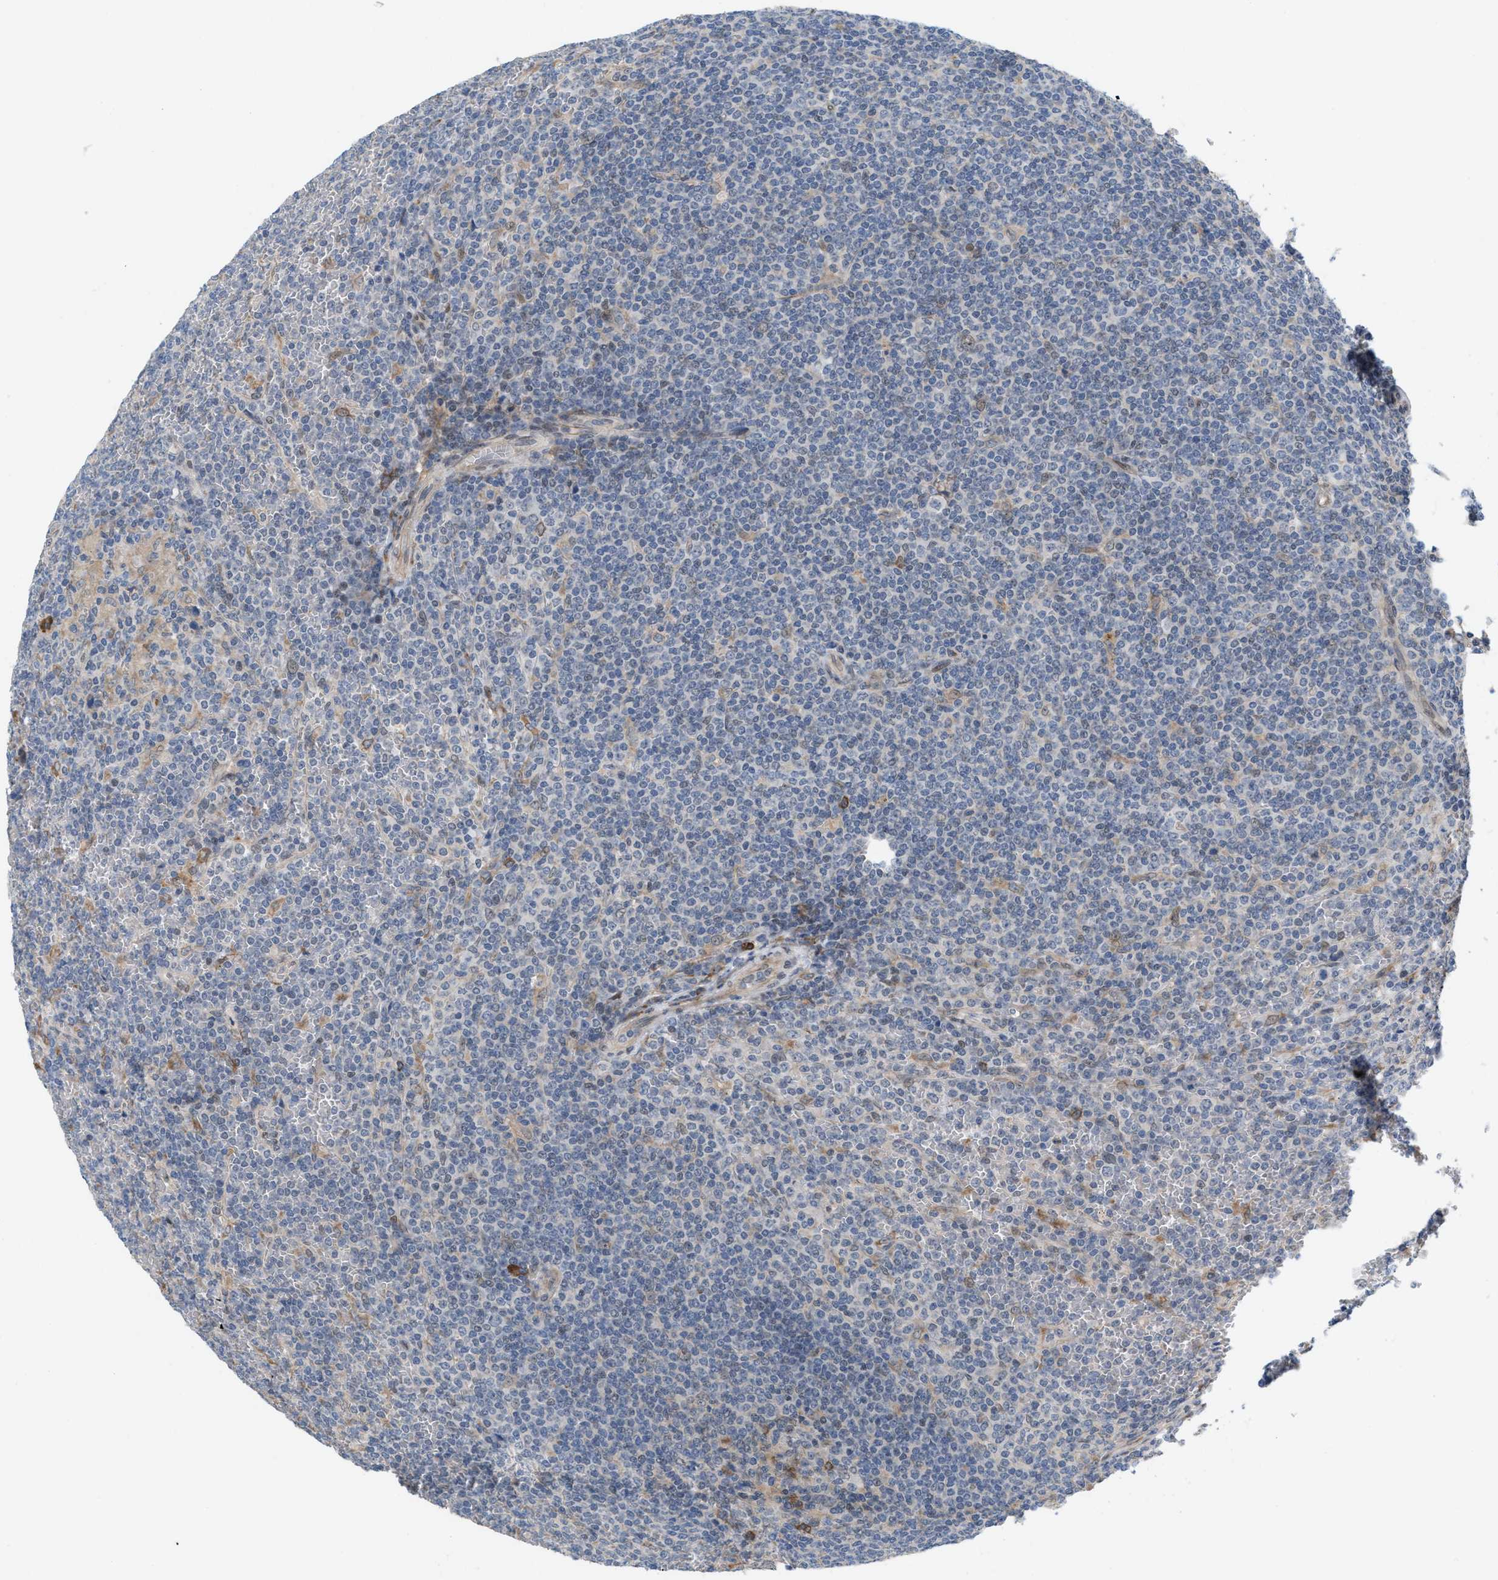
{"staining": {"intensity": "negative", "quantity": "none", "location": "none"}, "tissue": "lymphoma", "cell_type": "Tumor cells", "image_type": "cancer", "snomed": [{"axis": "morphology", "description": "Malignant lymphoma, non-Hodgkin's type, Low grade"}, {"axis": "topography", "description": "Spleen"}], "caption": "IHC of human low-grade malignant lymphoma, non-Hodgkin's type shows no expression in tumor cells.", "gene": "MFSD6", "patient": {"sex": "female", "age": 19}}